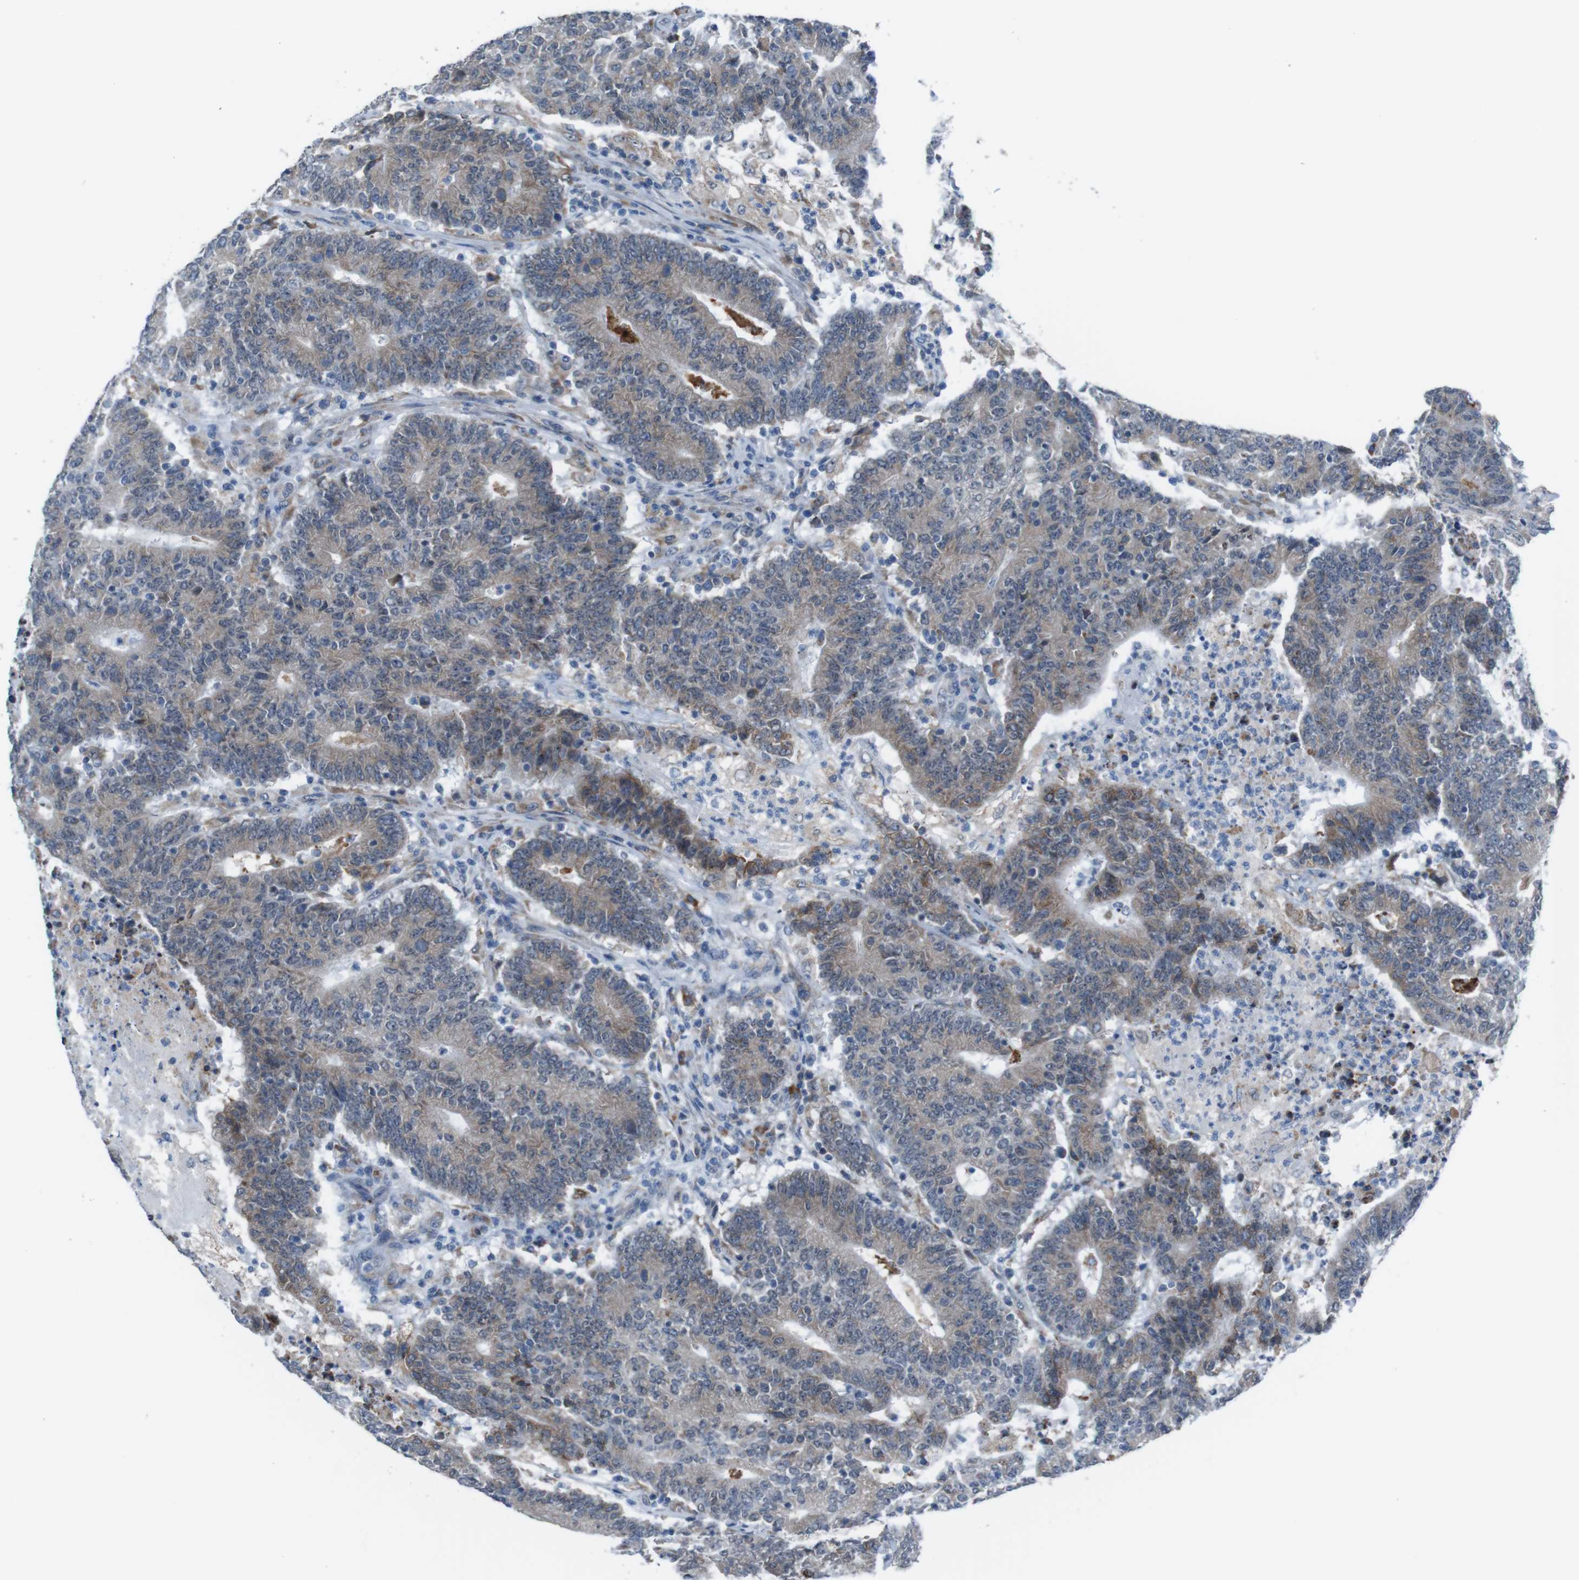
{"staining": {"intensity": "moderate", "quantity": "25%-75%", "location": "cytoplasmic/membranous"}, "tissue": "colorectal cancer", "cell_type": "Tumor cells", "image_type": "cancer", "snomed": [{"axis": "morphology", "description": "Normal tissue, NOS"}, {"axis": "morphology", "description": "Adenocarcinoma, NOS"}, {"axis": "topography", "description": "Colon"}], "caption": "Moderate cytoplasmic/membranous expression for a protein is present in approximately 25%-75% of tumor cells of colorectal cancer using immunohistochemistry.", "gene": "CDH22", "patient": {"sex": "female", "age": 75}}